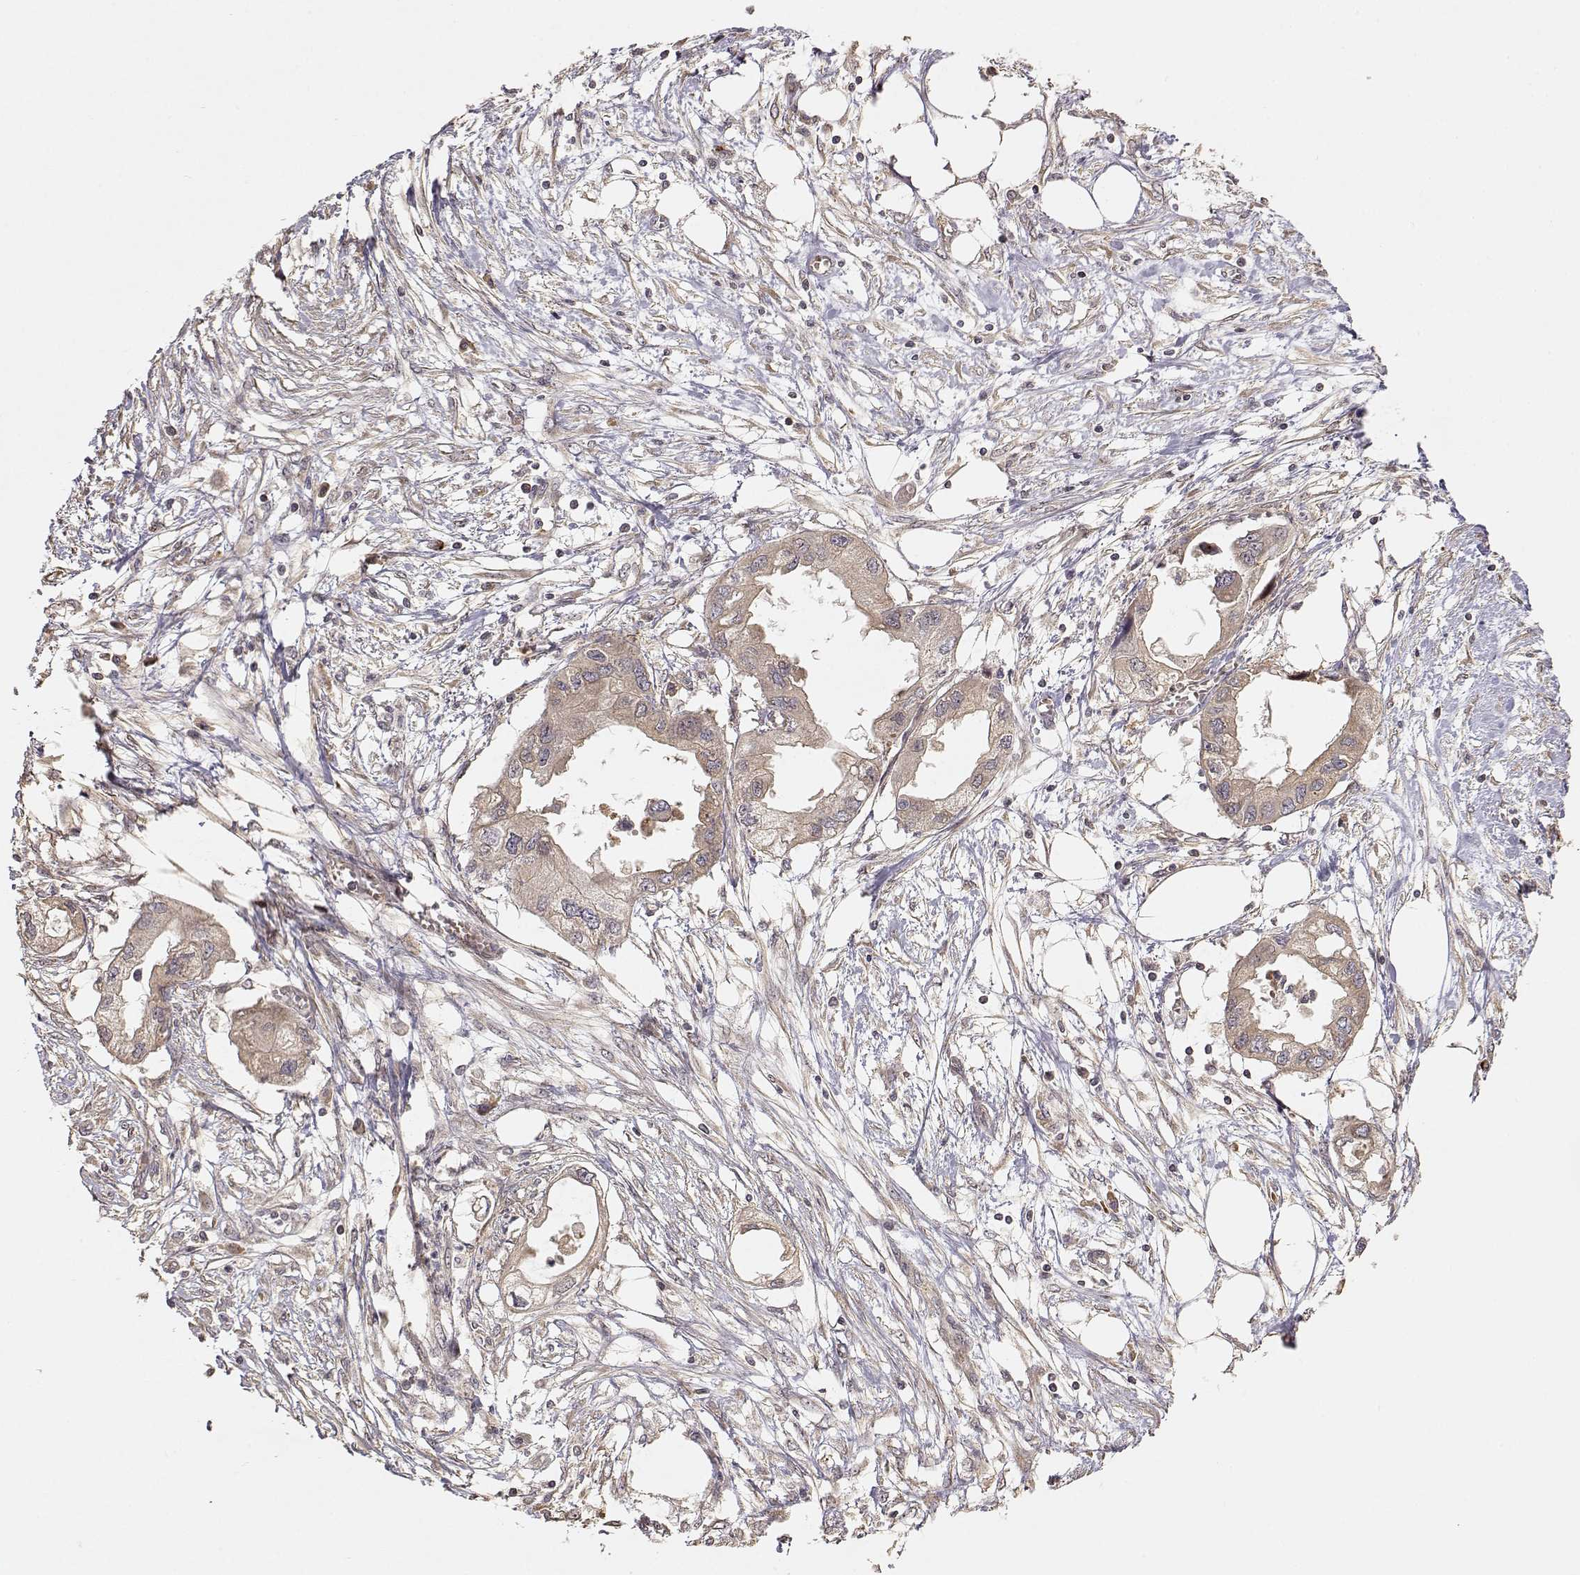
{"staining": {"intensity": "weak", "quantity": ">75%", "location": "cytoplasmic/membranous"}, "tissue": "endometrial cancer", "cell_type": "Tumor cells", "image_type": "cancer", "snomed": [{"axis": "morphology", "description": "Adenocarcinoma, NOS"}, {"axis": "morphology", "description": "Adenocarcinoma, metastatic, NOS"}, {"axis": "topography", "description": "Adipose tissue"}, {"axis": "topography", "description": "Endometrium"}], "caption": "The photomicrograph demonstrates staining of endometrial cancer, revealing weak cytoplasmic/membranous protein expression (brown color) within tumor cells.", "gene": "PICK1", "patient": {"sex": "female", "age": 67}}